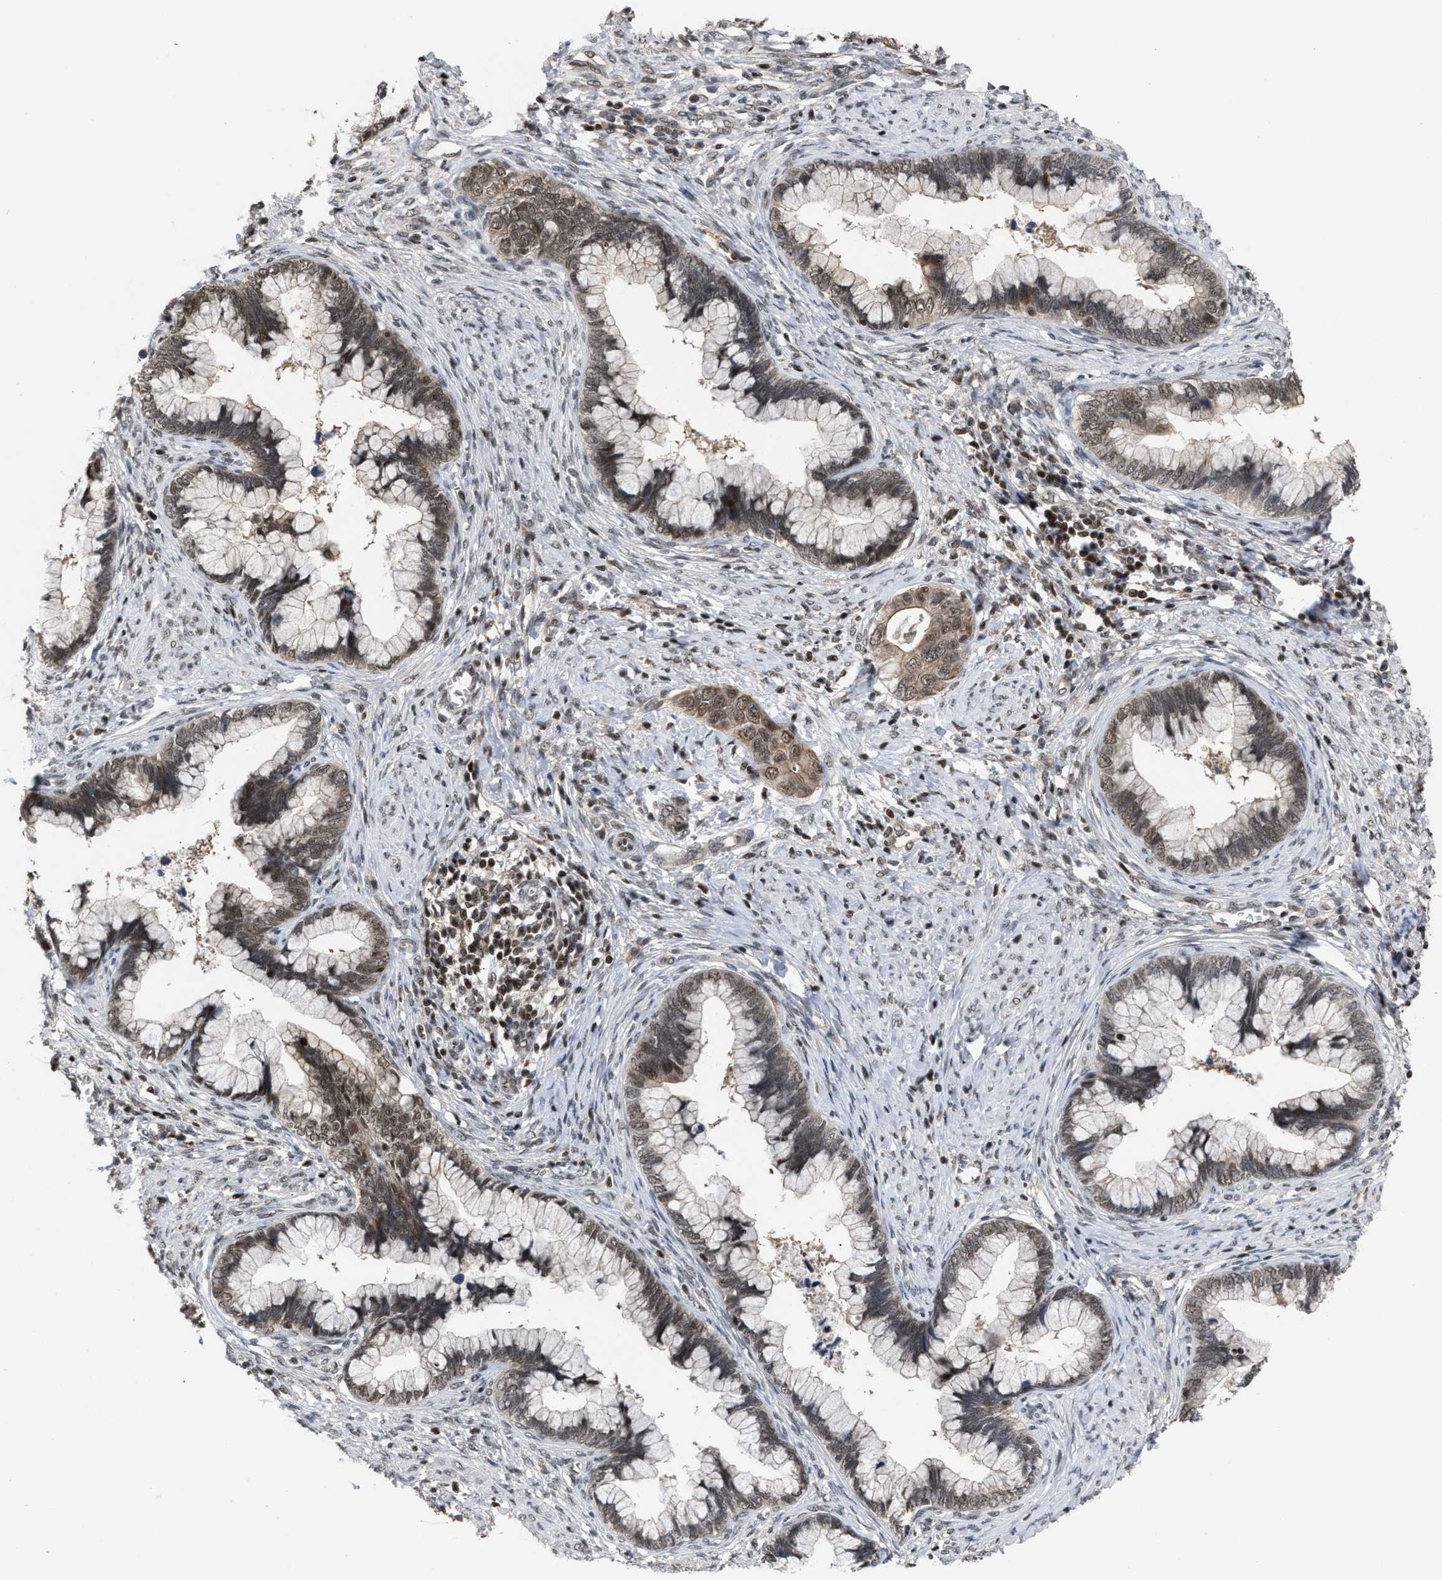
{"staining": {"intensity": "weak", "quantity": ">75%", "location": "cytoplasmic/membranous,nuclear"}, "tissue": "cervical cancer", "cell_type": "Tumor cells", "image_type": "cancer", "snomed": [{"axis": "morphology", "description": "Adenocarcinoma, NOS"}, {"axis": "topography", "description": "Cervix"}], "caption": "There is low levels of weak cytoplasmic/membranous and nuclear expression in tumor cells of cervical cancer (adenocarcinoma), as demonstrated by immunohistochemical staining (brown color).", "gene": "C9orf78", "patient": {"sex": "female", "age": 44}}